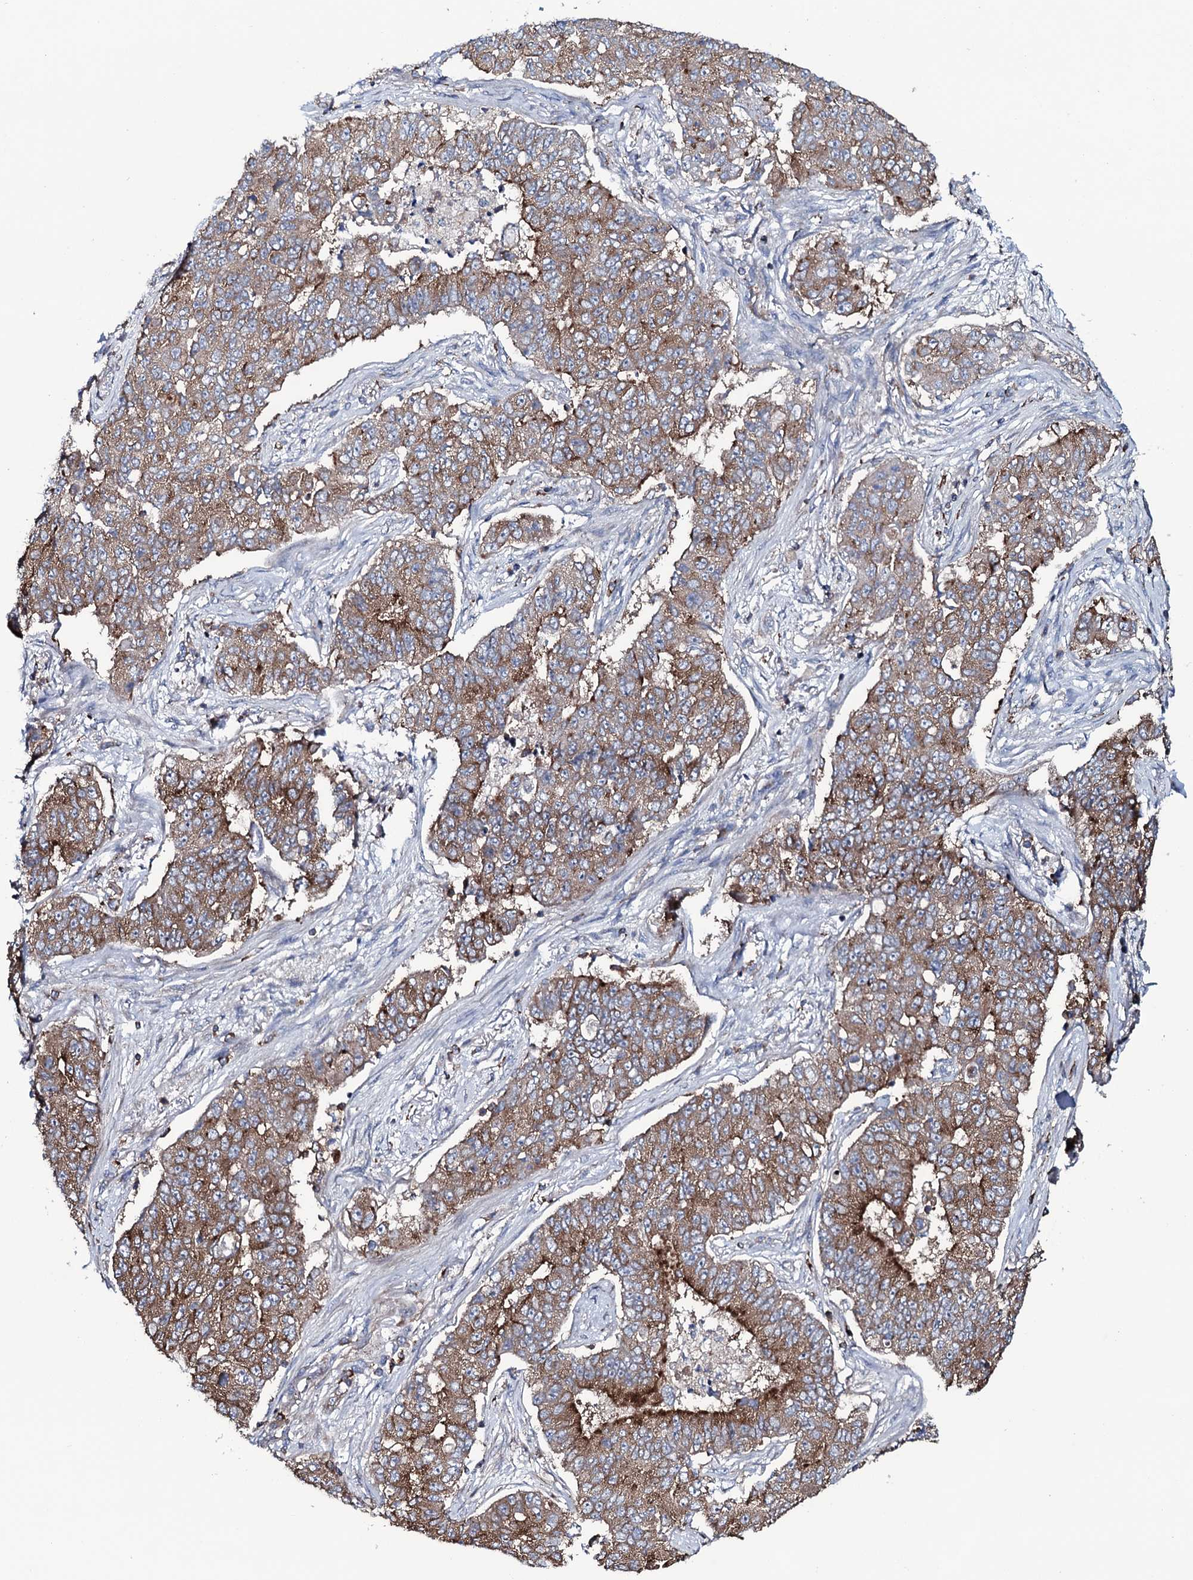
{"staining": {"intensity": "moderate", "quantity": ">75%", "location": "cytoplasmic/membranous"}, "tissue": "lung cancer", "cell_type": "Tumor cells", "image_type": "cancer", "snomed": [{"axis": "morphology", "description": "Squamous cell carcinoma, NOS"}, {"axis": "topography", "description": "Lung"}], "caption": "There is medium levels of moderate cytoplasmic/membranous expression in tumor cells of lung squamous cell carcinoma, as demonstrated by immunohistochemical staining (brown color).", "gene": "VAMP8", "patient": {"sex": "male", "age": 74}}